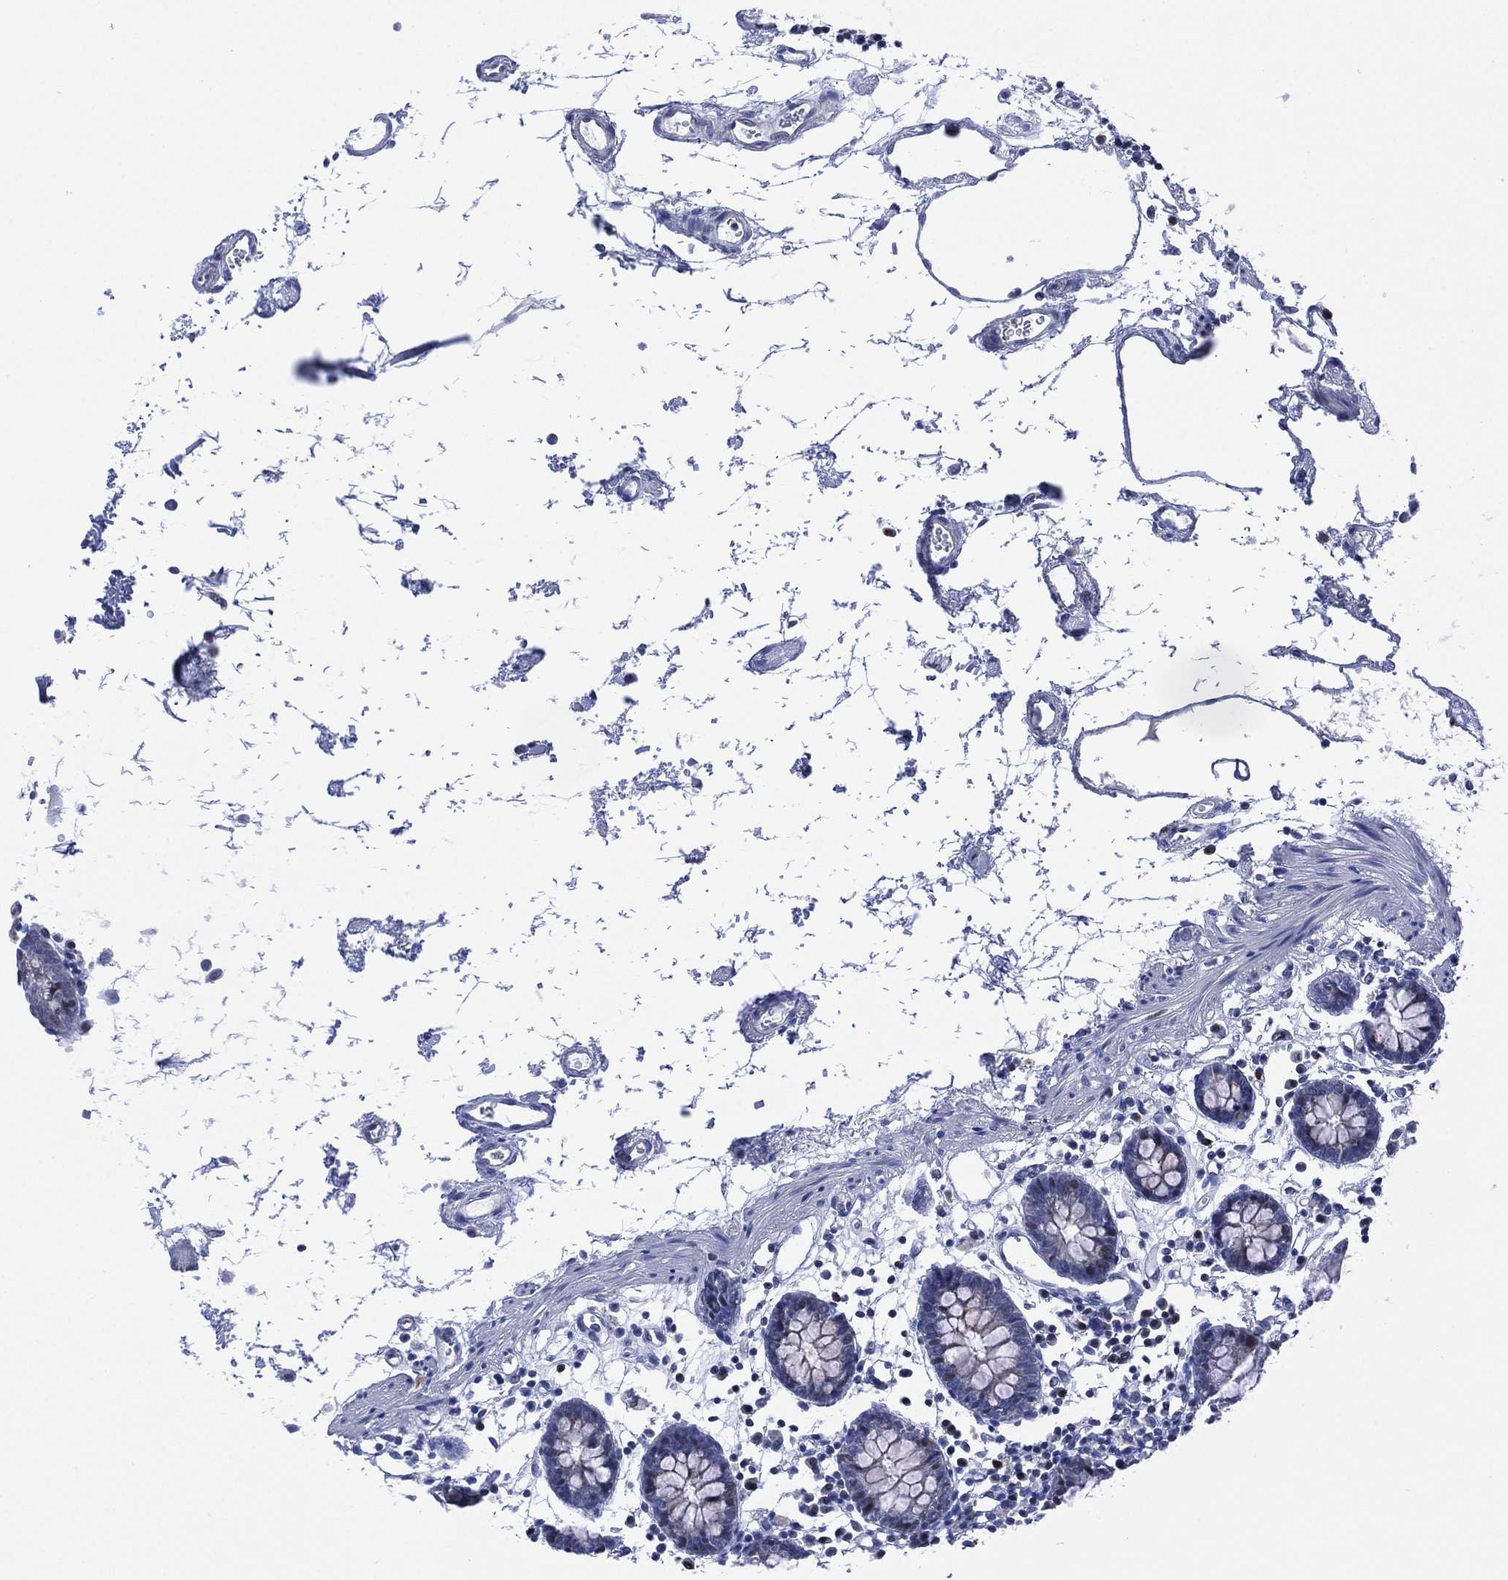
{"staining": {"intensity": "negative", "quantity": "none", "location": "none"}, "tissue": "colon", "cell_type": "Endothelial cells", "image_type": "normal", "snomed": [{"axis": "morphology", "description": "Normal tissue, NOS"}, {"axis": "topography", "description": "Colon"}], "caption": "Immunohistochemistry of benign human colon demonstrates no staining in endothelial cells.", "gene": "SLC4A4", "patient": {"sex": "female", "age": 84}}